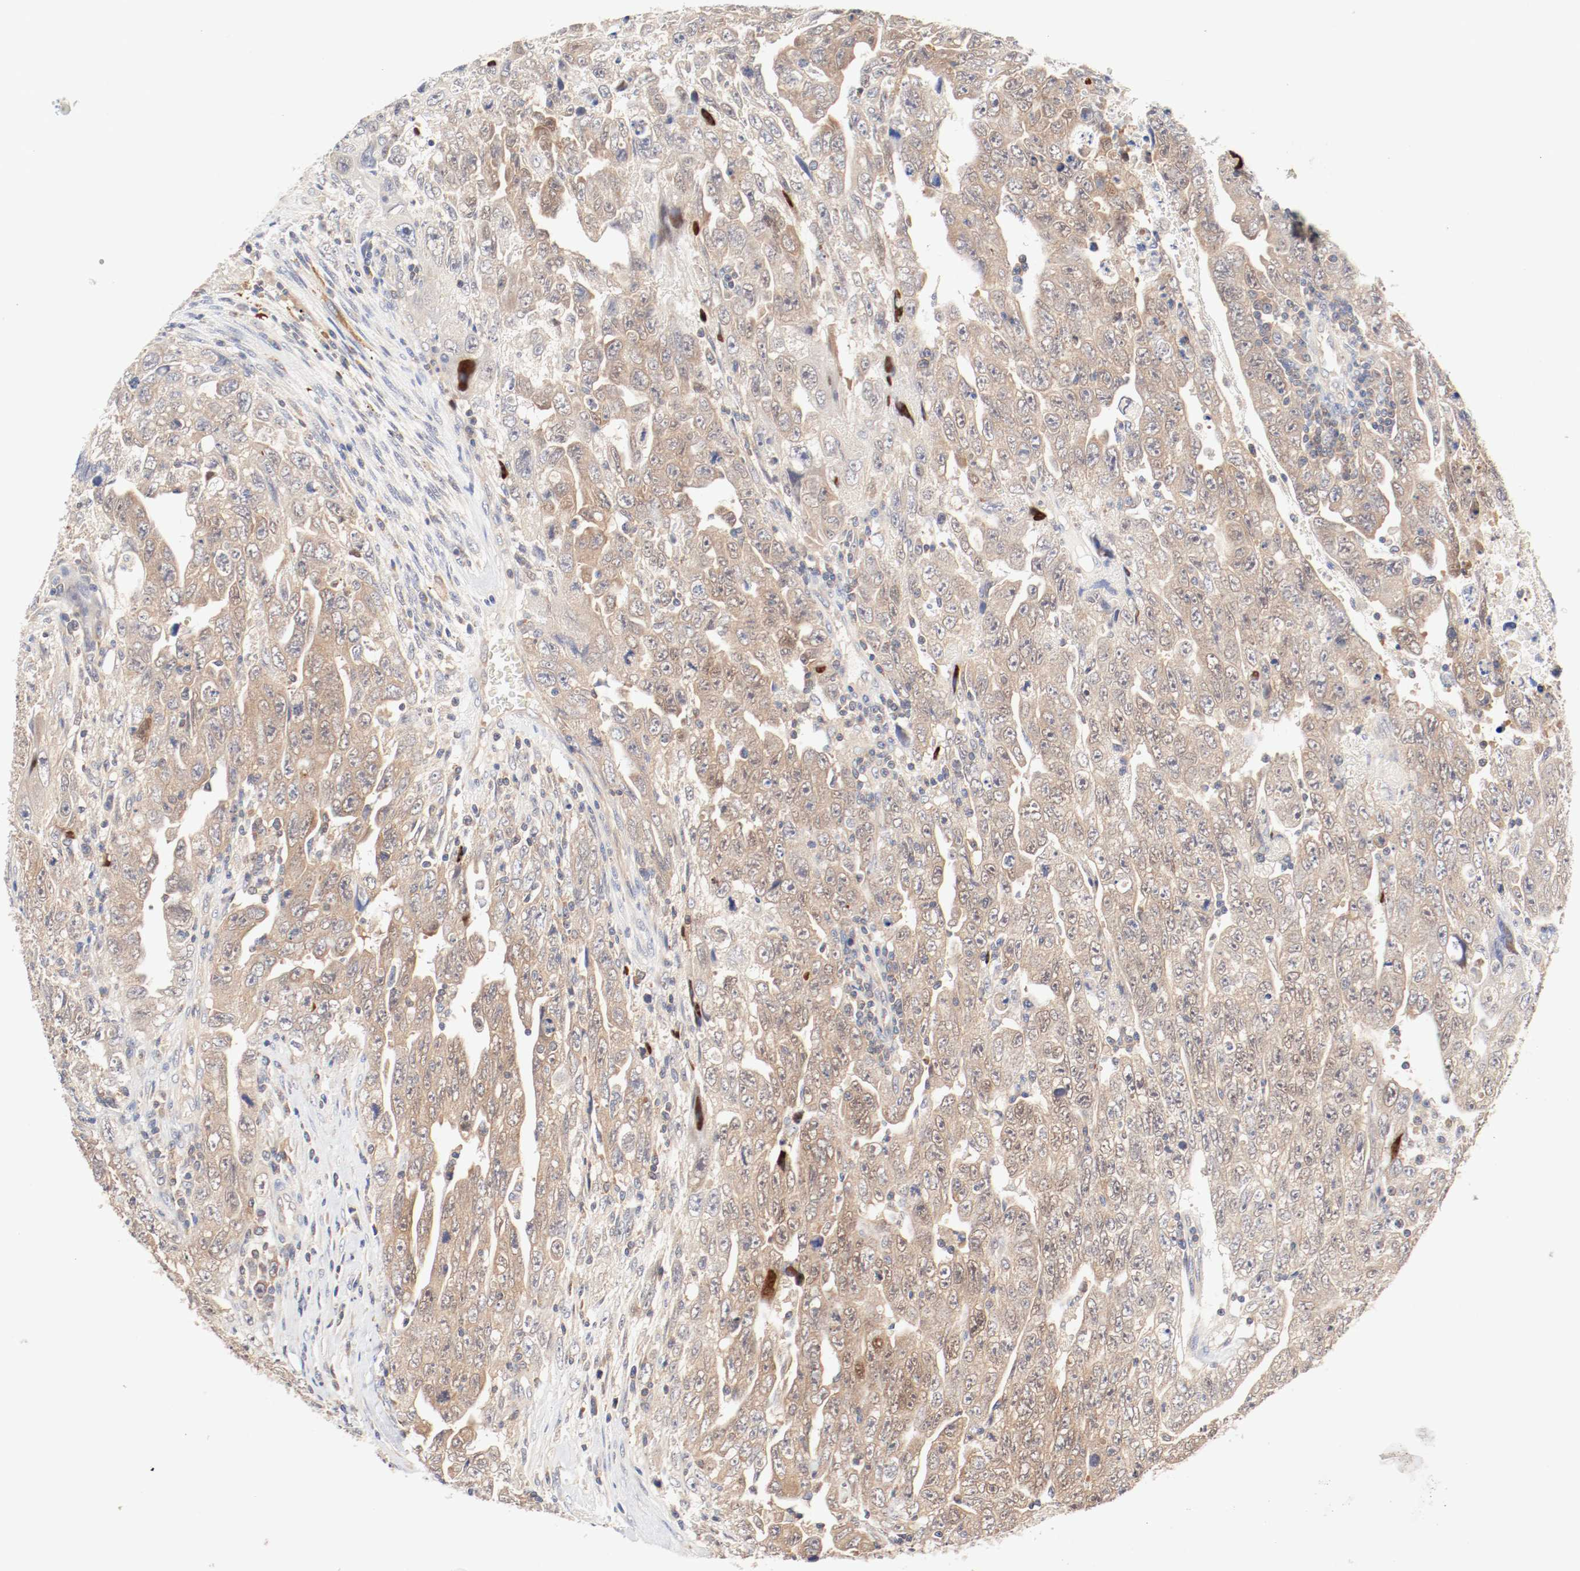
{"staining": {"intensity": "moderate", "quantity": ">75%", "location": "cytoplasmic/membranous,nuclear"}, "tissue": "testis cancer", "cell_type": "Tumor cells", "image_type": "cancer", "snomed": [{"axis": "morphology", "description": "Carcinoma, Embryonal, NOS"}, {"axis": "topography", "description": "Testis"}], "caption": "Embryonal carcinoma (testis) tissue demonstrates moderate cytoplasmic/membranous and nuclear staining in approximately >75% of tumor cells, visualized by immunohistochemistry.", "gene": "GIT1", "patient": {"sex": "male", "age": 28}}